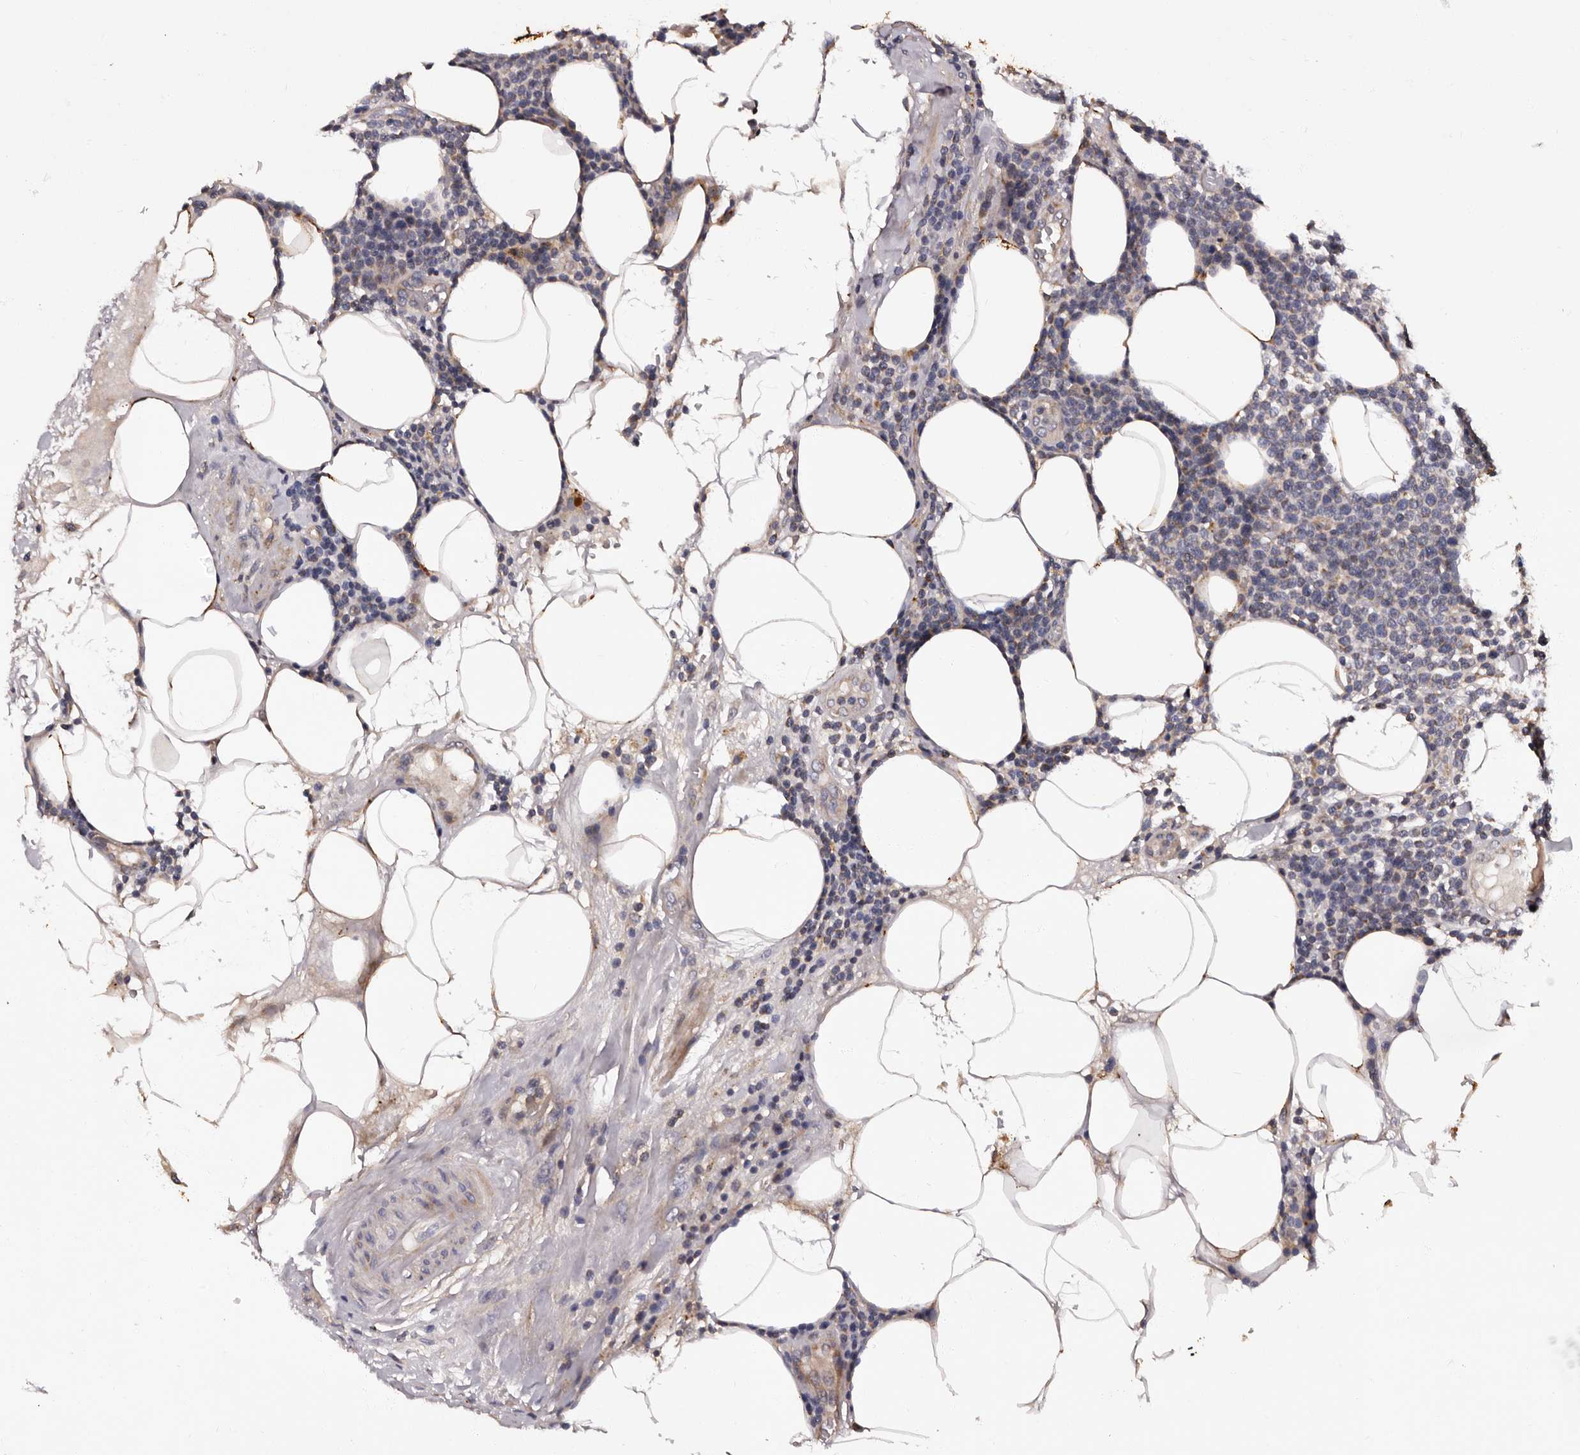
{"staining": {"intensity": "negative", "quantity": "none", "location": "none"}, "tissue": "lymphoma", "cell_type": "Tumor cells", "image_type": "cancer", "snomed": [{"axis": "morphology", "description": "Malignant lymphoma, non-Hodgkin's type, High grade"}, {"axis": "topography", "description": "Lymph node"}], "caption": "The image reveals no significant expression in tumor cells of malignant lymphoma, non-Hodgkin's type (high-grade).", "gene": "ADCK5", "patient": {"sex": "male", "age": 61}}